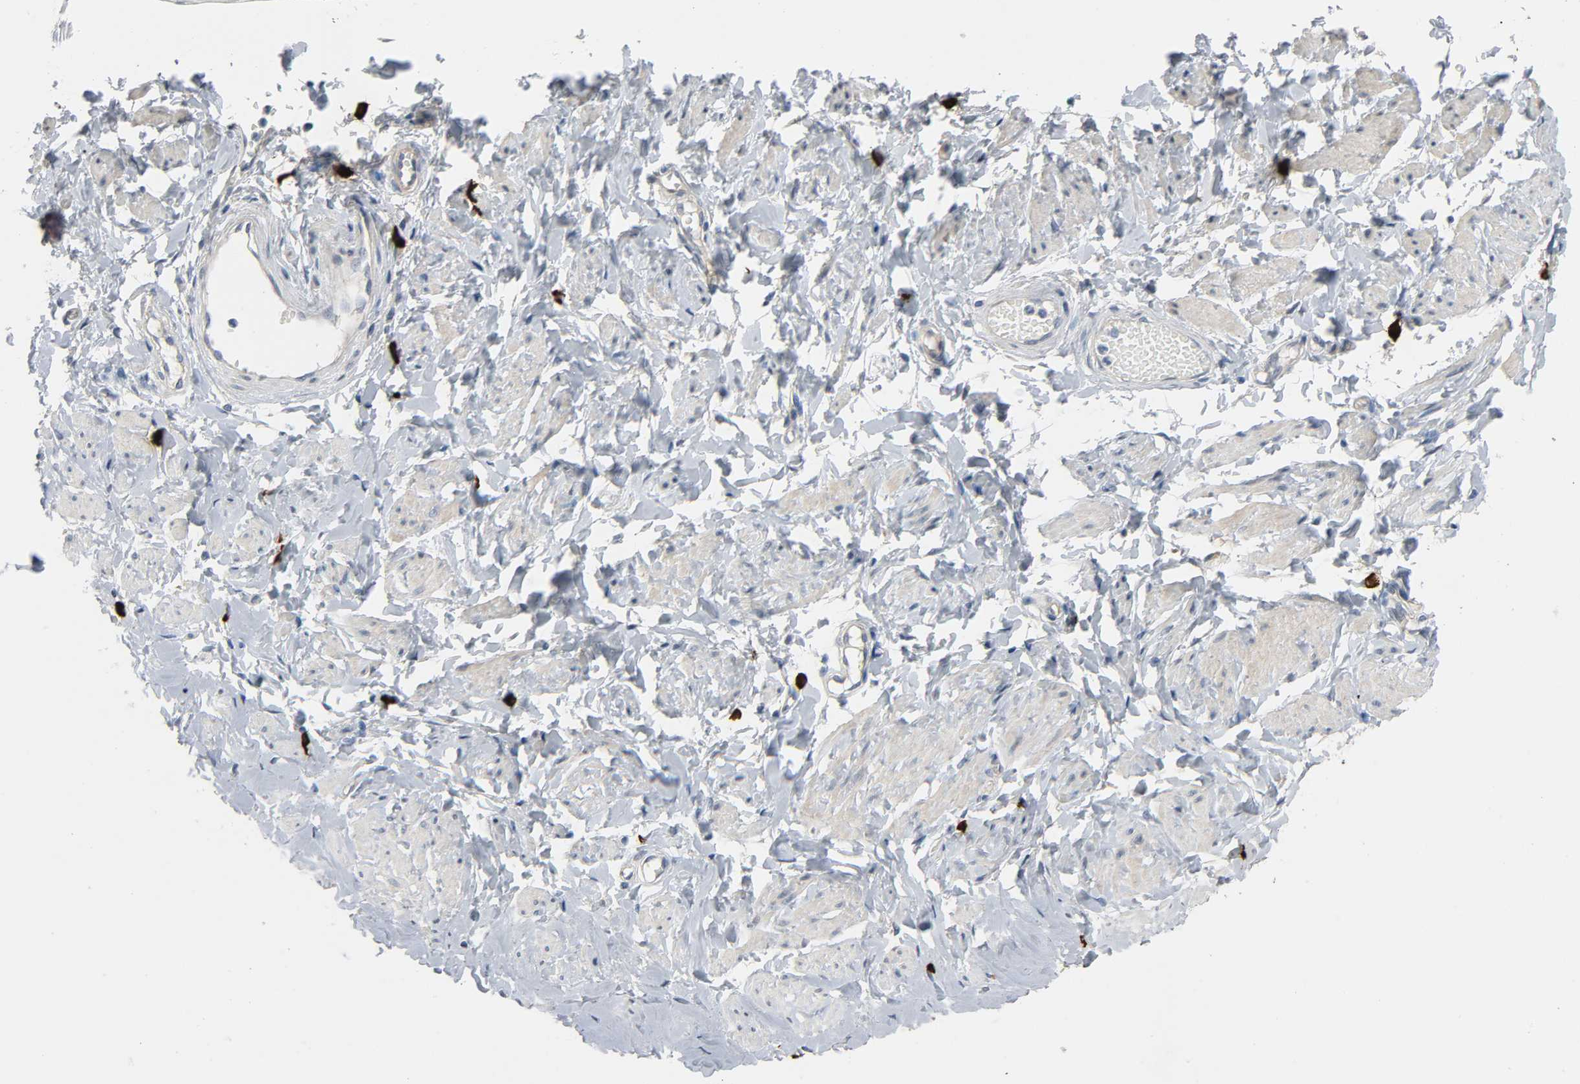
{"staining": {"intensity": "negative", "quantity": "none", "location": "none"}, "tissue": "vagina", "cell_type": "Squamous epithelial cells", "image_type": "normal", "snomed": [{"axis": "morphology", "description": "Normal tissue, NOS"}, {"axis": "topography", "description": "Vagina"}], "caption": "High power microscopy image of an IHC histopathology image of benign vagina, revealing no significant positivity in squamous epithelial cells.", "gene": "LIMCH1", "patient": {"sex": "female", "age": 55}}